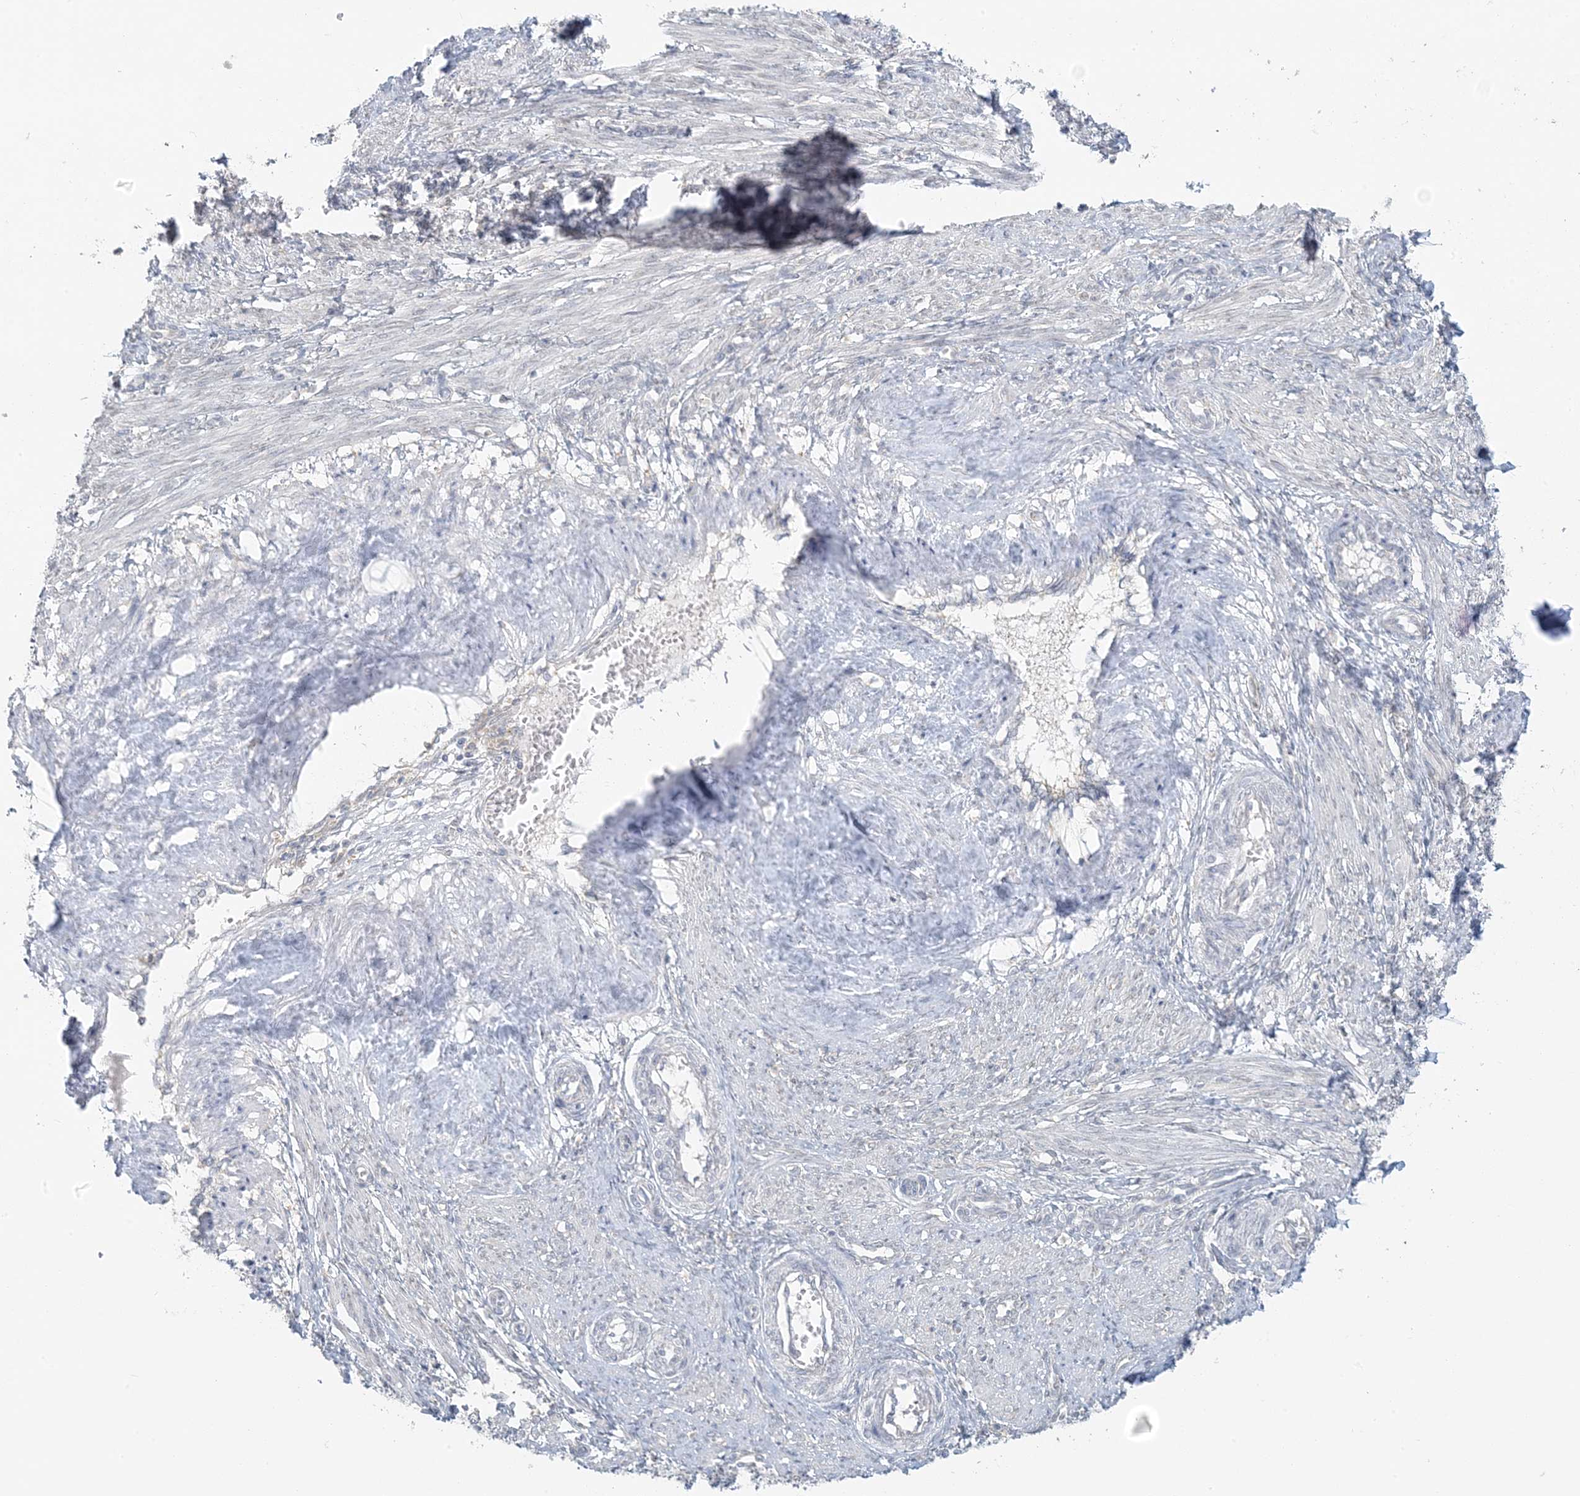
{"staining": {"intensity": "negative", "quantity": "none", "location": "none"}, "tissue": "smooth muscle", "cell_type": "Smooth muscle cells", "image_type": "normal", "snomed": [{"axis": "morphology", "description": "Normal tissue, NOS"}, {"axis": "topography", "description": "Endometrium"}], "caption": "Immunohistochemical staining of benign smooth muscle reveals no significant staining in smooth muscle cells. (Stains: DAB (3,3'-diaminobenzidine) IHC with hematoxylin counter stain, Microscopy: brightfield microscopy at high magnification).", "gene": "EEFSEC", "patient": {"sex": "female", "age": 33}}